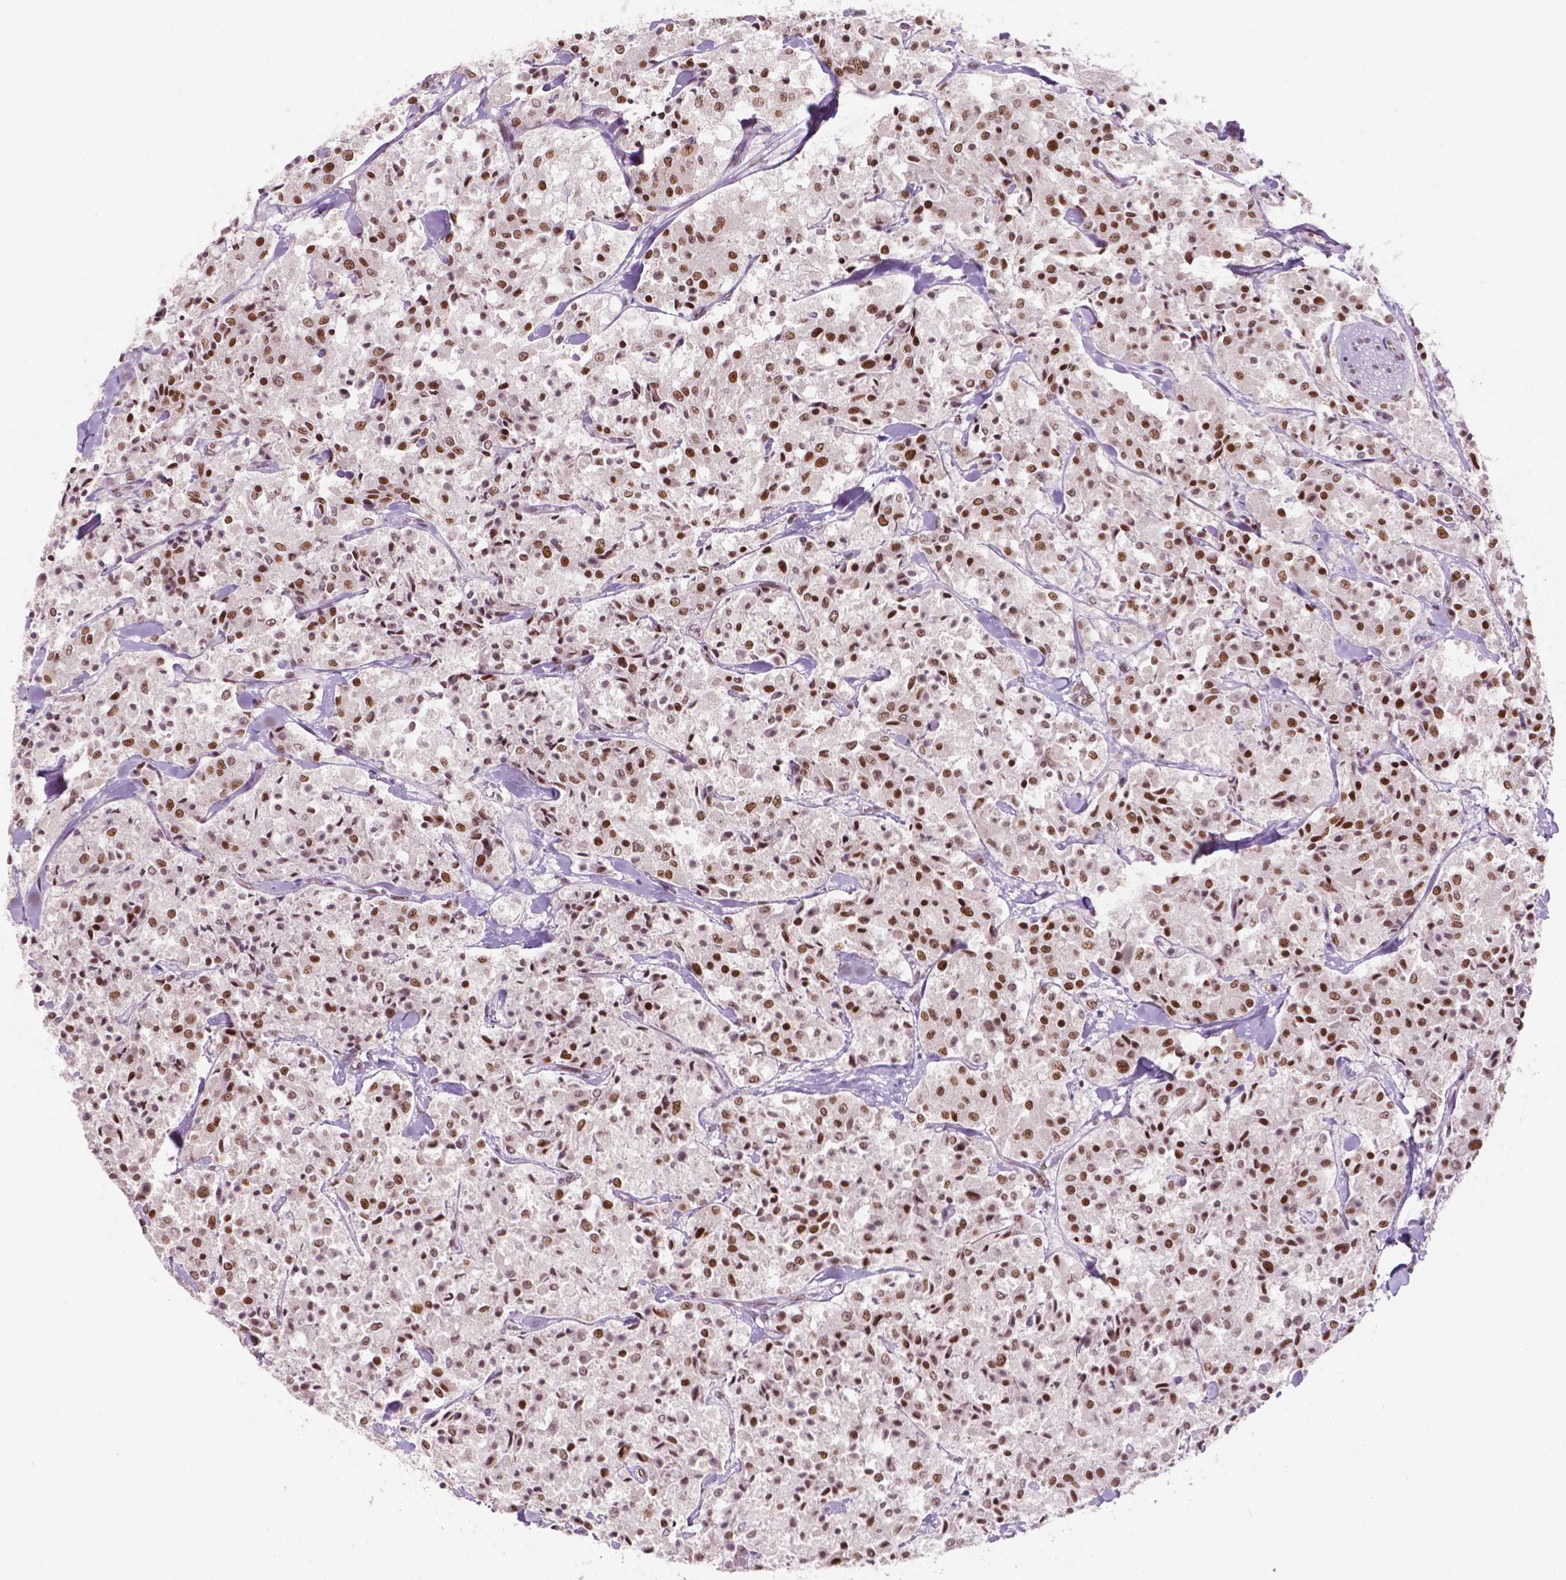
{"staining": {"intensity": "moderate", "quantity": "25%-75%", "location": "nuclear"}, "tissue": "carcinoid", "cell_type": "Tumor cells", "image_type": "cancer", "snomed": [{"axis": "morphology", "description": "Carcinoid, malignant, NOS"}, {"axis": "topography", "description": "Lung"}], "caption": "IHC (DAB (3,3'-diaminobenzidine)) staining of human carcinoid shows moderate nuclear protein expression in approximately 25%-75% of tumor cells.", "gene": "MLH1", "patient": {"sex": "male", "age": 71}}